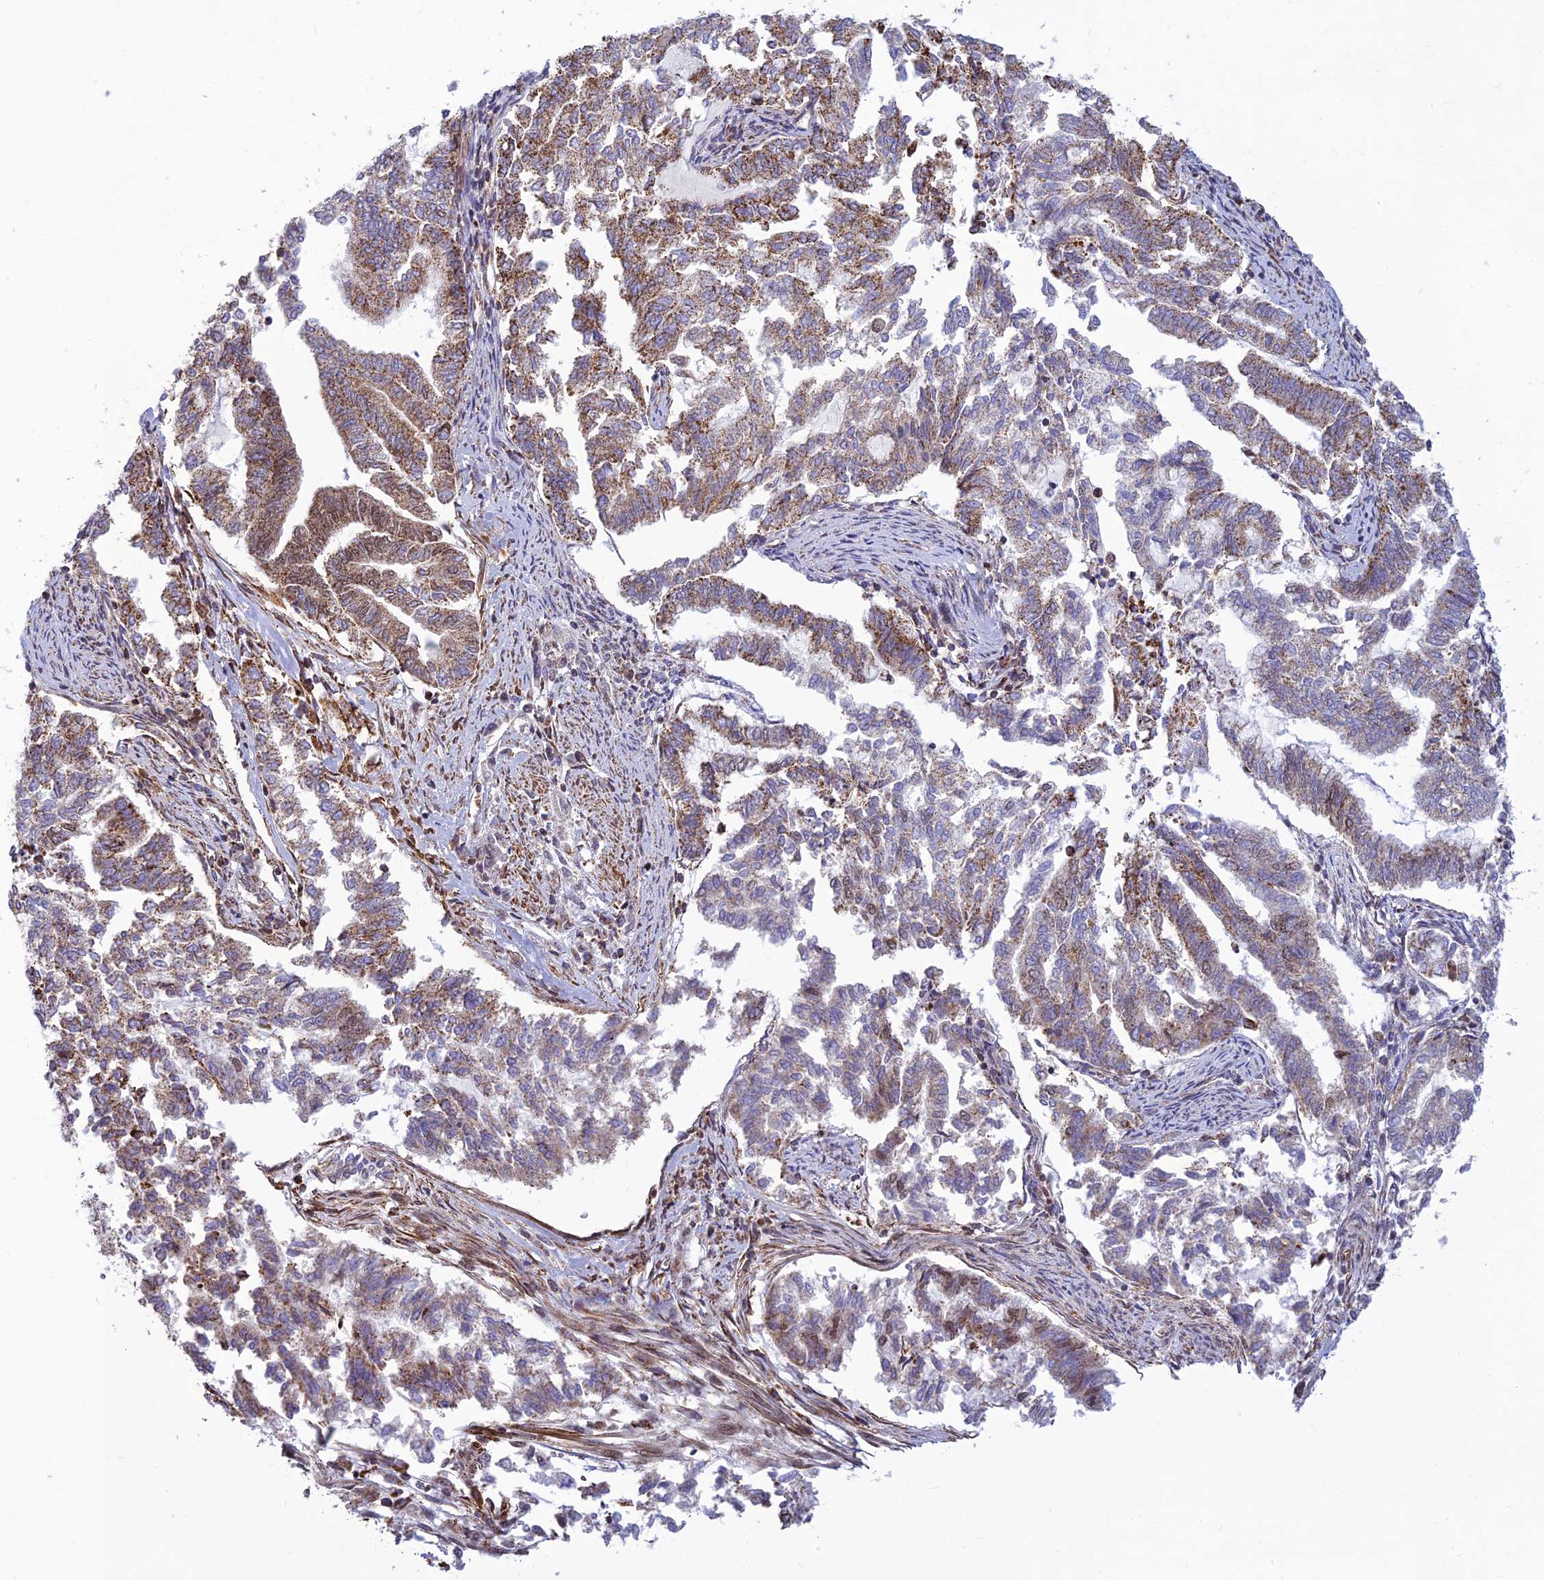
{"staining": {"intensity": "moderate", "quantity": "25%-75%", "location": "cytoplasmic/membranous"}, "tissue": "endometrial cancer", "cell_type": "Tumor cells", "image_type": "cancer", "snomed": [{"axis": "morphology", "description": "Adenocarcinoma, NOS"}, {"axis": "topography", "description": "Endometrium"}], "caption": "Moderate cytoplasmic/membranous positivity is present in about 25%-75% of tumor cells in adenocarcinoma (endometrial).", "gene": "POLR1G", "patient": {"sex": "female", "age": 79}}